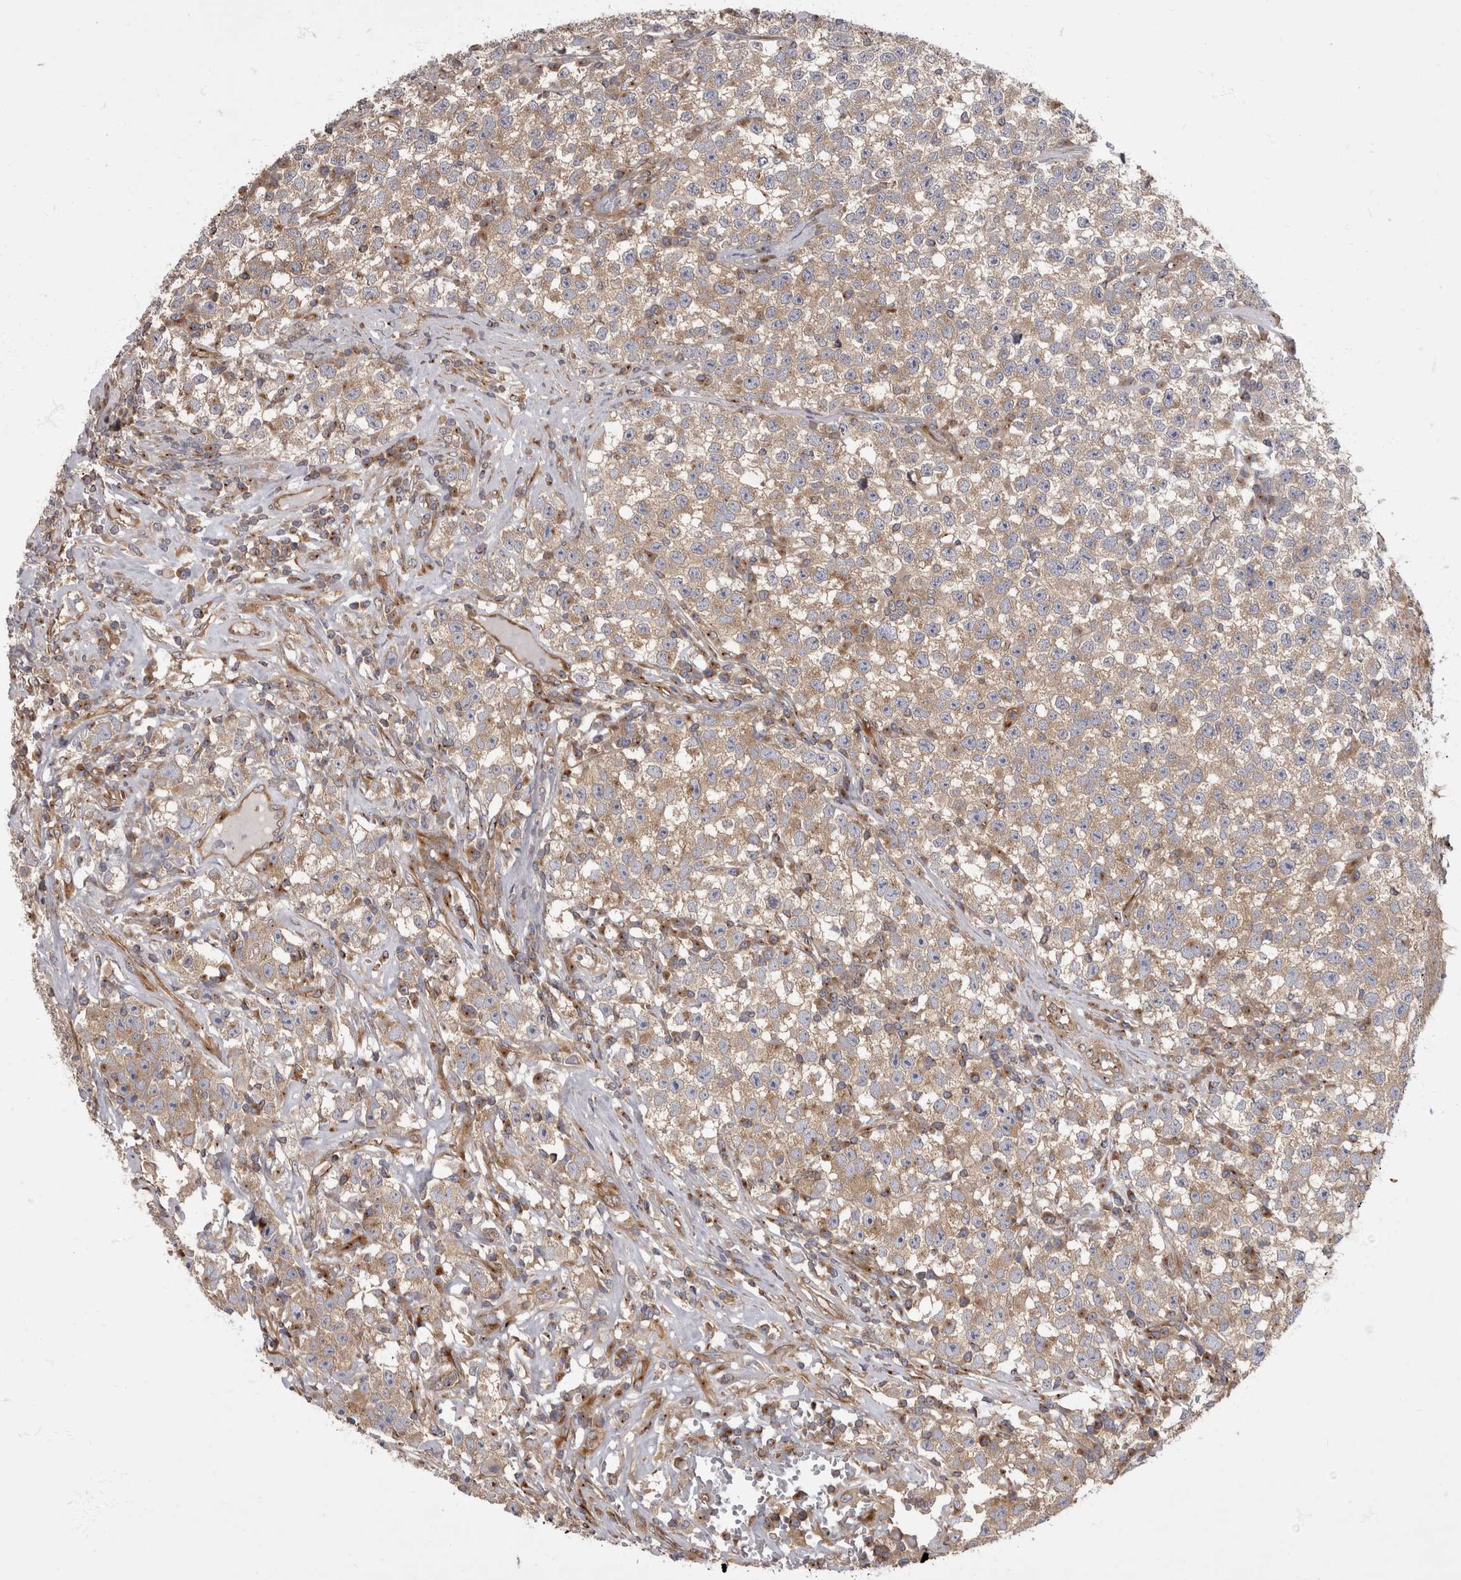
{"staining": {"intensity": "weak", "quantity": "25%-75%", "location": "cytoplasmic/membranous"}, "tissue": "testis cancer", "cell_type": "Tumor cells", "image_type": "cancer", "snomed": [{"axis": "morphology", "description": "Seminoma, NOS"}, {"axis": "topography", "description": "Testis"}], "caption": "An IHC image of neoplastic tissue is shown. Protein staining in brown highlights weak cytoplasmic/membranous positivity in testis seminoma within tumor cells. (DAB (3,3'-diaminobenzidine) IHC with brightfield microscopy, high magnification).", "gene": "HOOK3", "patient": {"sex": "male", "age": 22}}